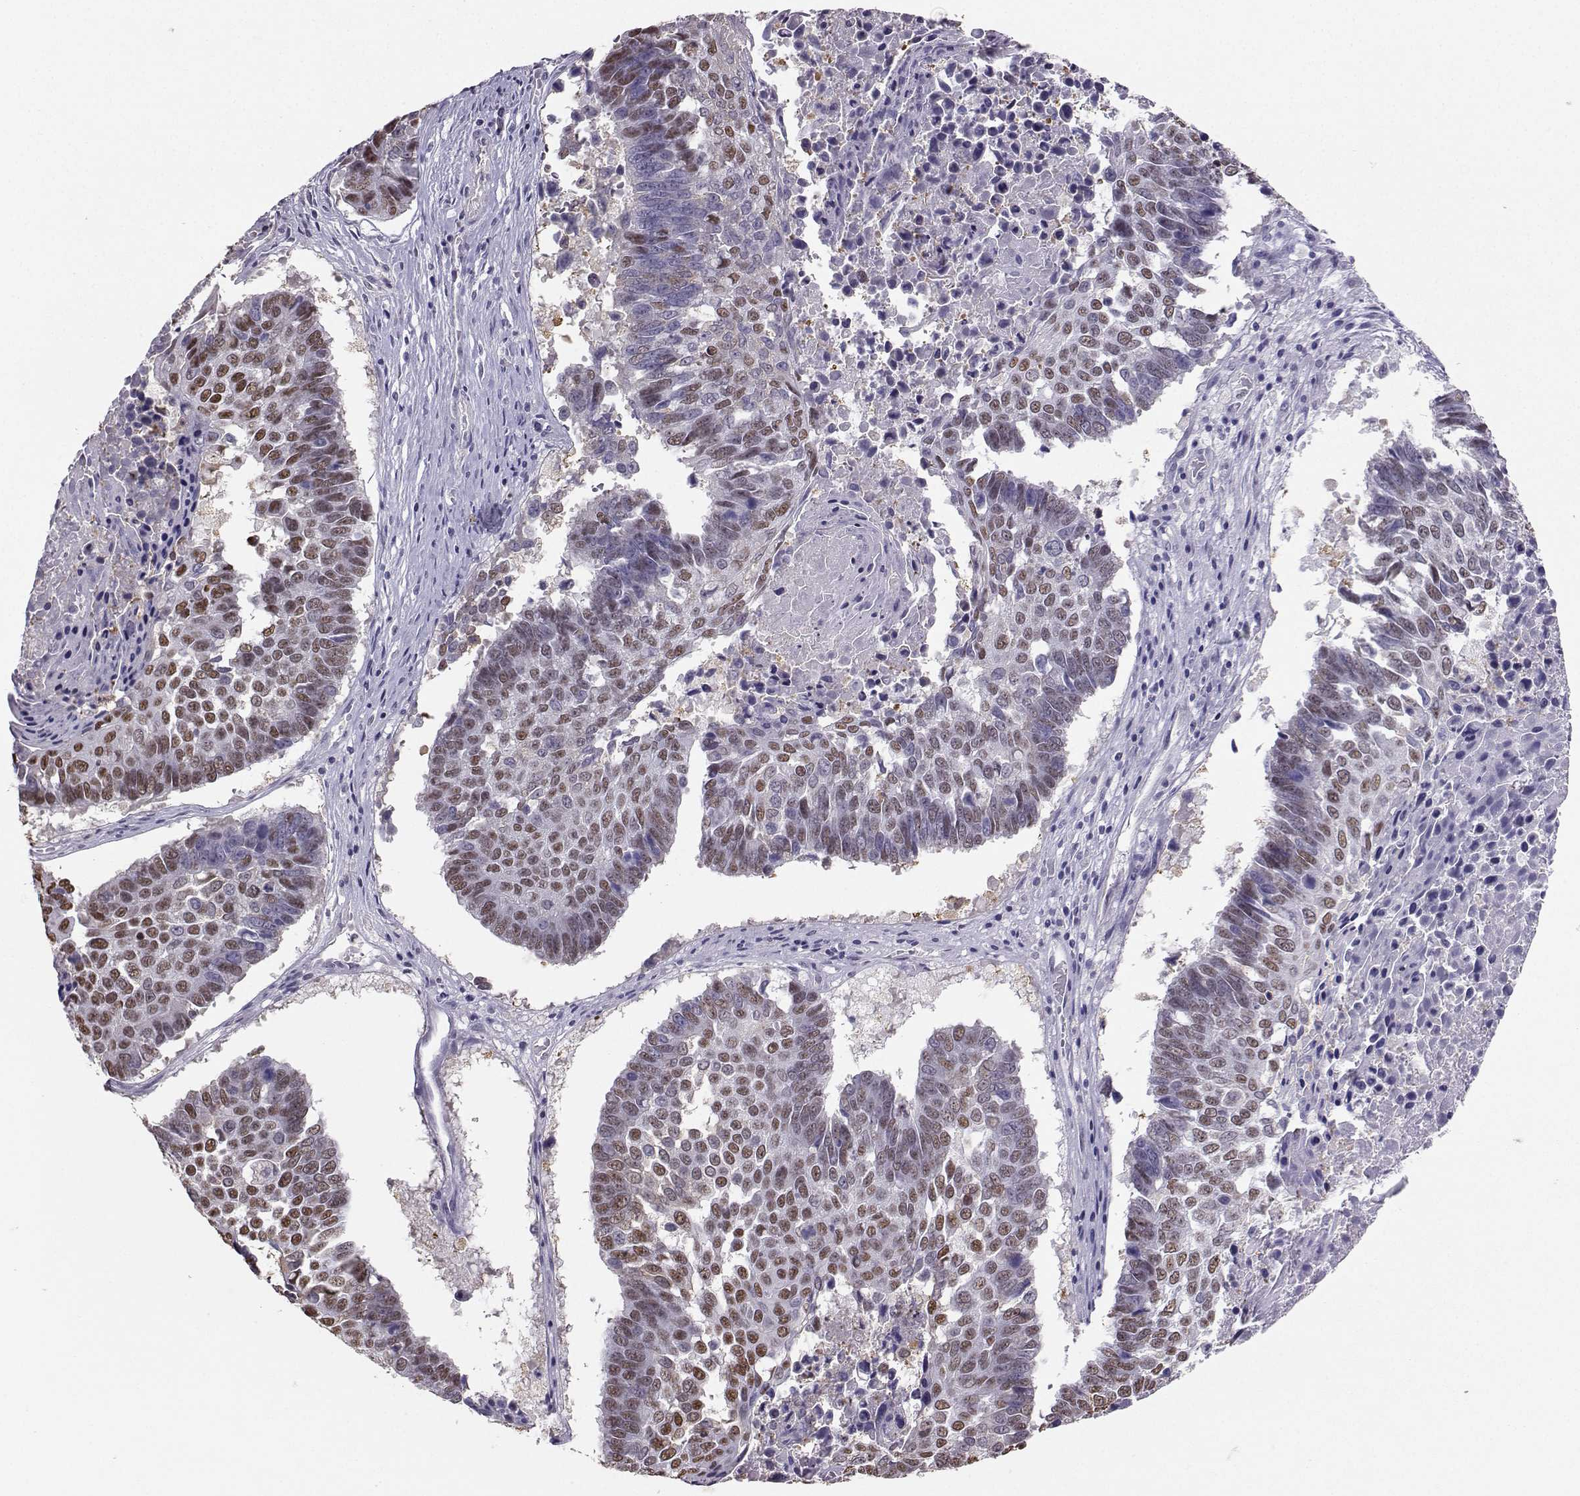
{"staining": {"intensity": "moderate", "quantity": ">75%", "location": "nuclear"}, "tissue": "lung cancer", "cell_type": "Tumor cells", "image_type": "cancer", "snomed": [{"axis": "morphology", "description": "Squamous cell carcinoma, NOS"}, {"axis": "topography", "description": "Lung"}], "caption": "This is an image of IHC staining of lung squamous cell carcinoma, which shows moderate expression in the nuclear of tumor cells.", "gene": "TEDC2", "patient": {"sex": "male", "age": 73}}